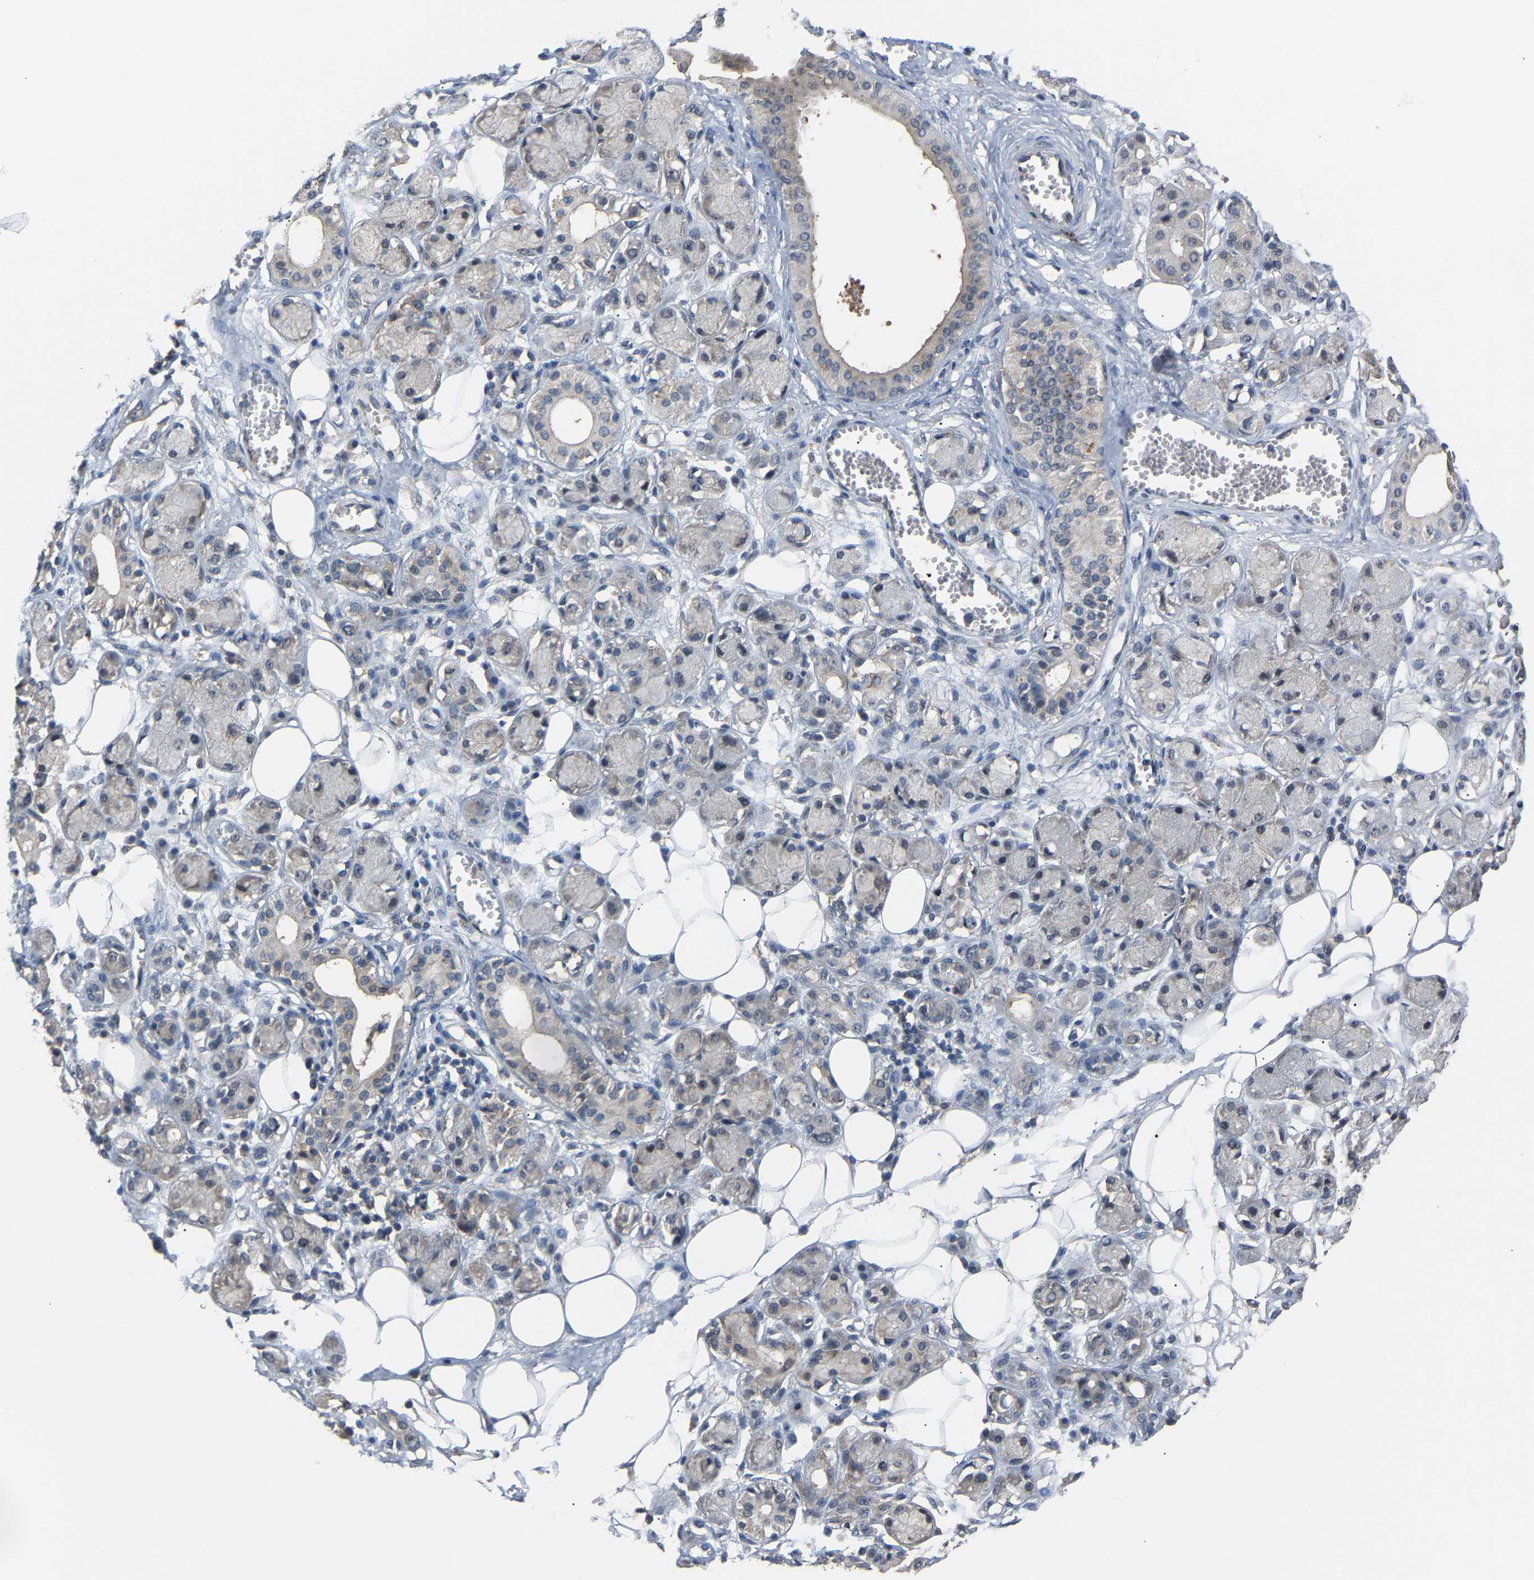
{"staining": {"intensity": "negative", "quantity": "none", "location": "none"}, "tissue": "adipose tissue", "cell_type": "Adipocytes", "image_type": "normal", "snomed": [{"axis": "morphology", "description": "Normal tissue, NOS"}, {"axis": "morphology", "description": "Inflammation, NOS"}, {"axis": "topography", "description": "Salivary gland"}, {"axis": "topography", "description": "Peripheral nerve tissue"}], "caption": "Unremarkable adipose tissue was stained to show a protein in brown. There is no significant expression in adipocytes. (DAB IHC visualized using brightfield microscopy, high magnification).", "gene": "ABCC9", "patient": {"sex": "female", "age": 75}}